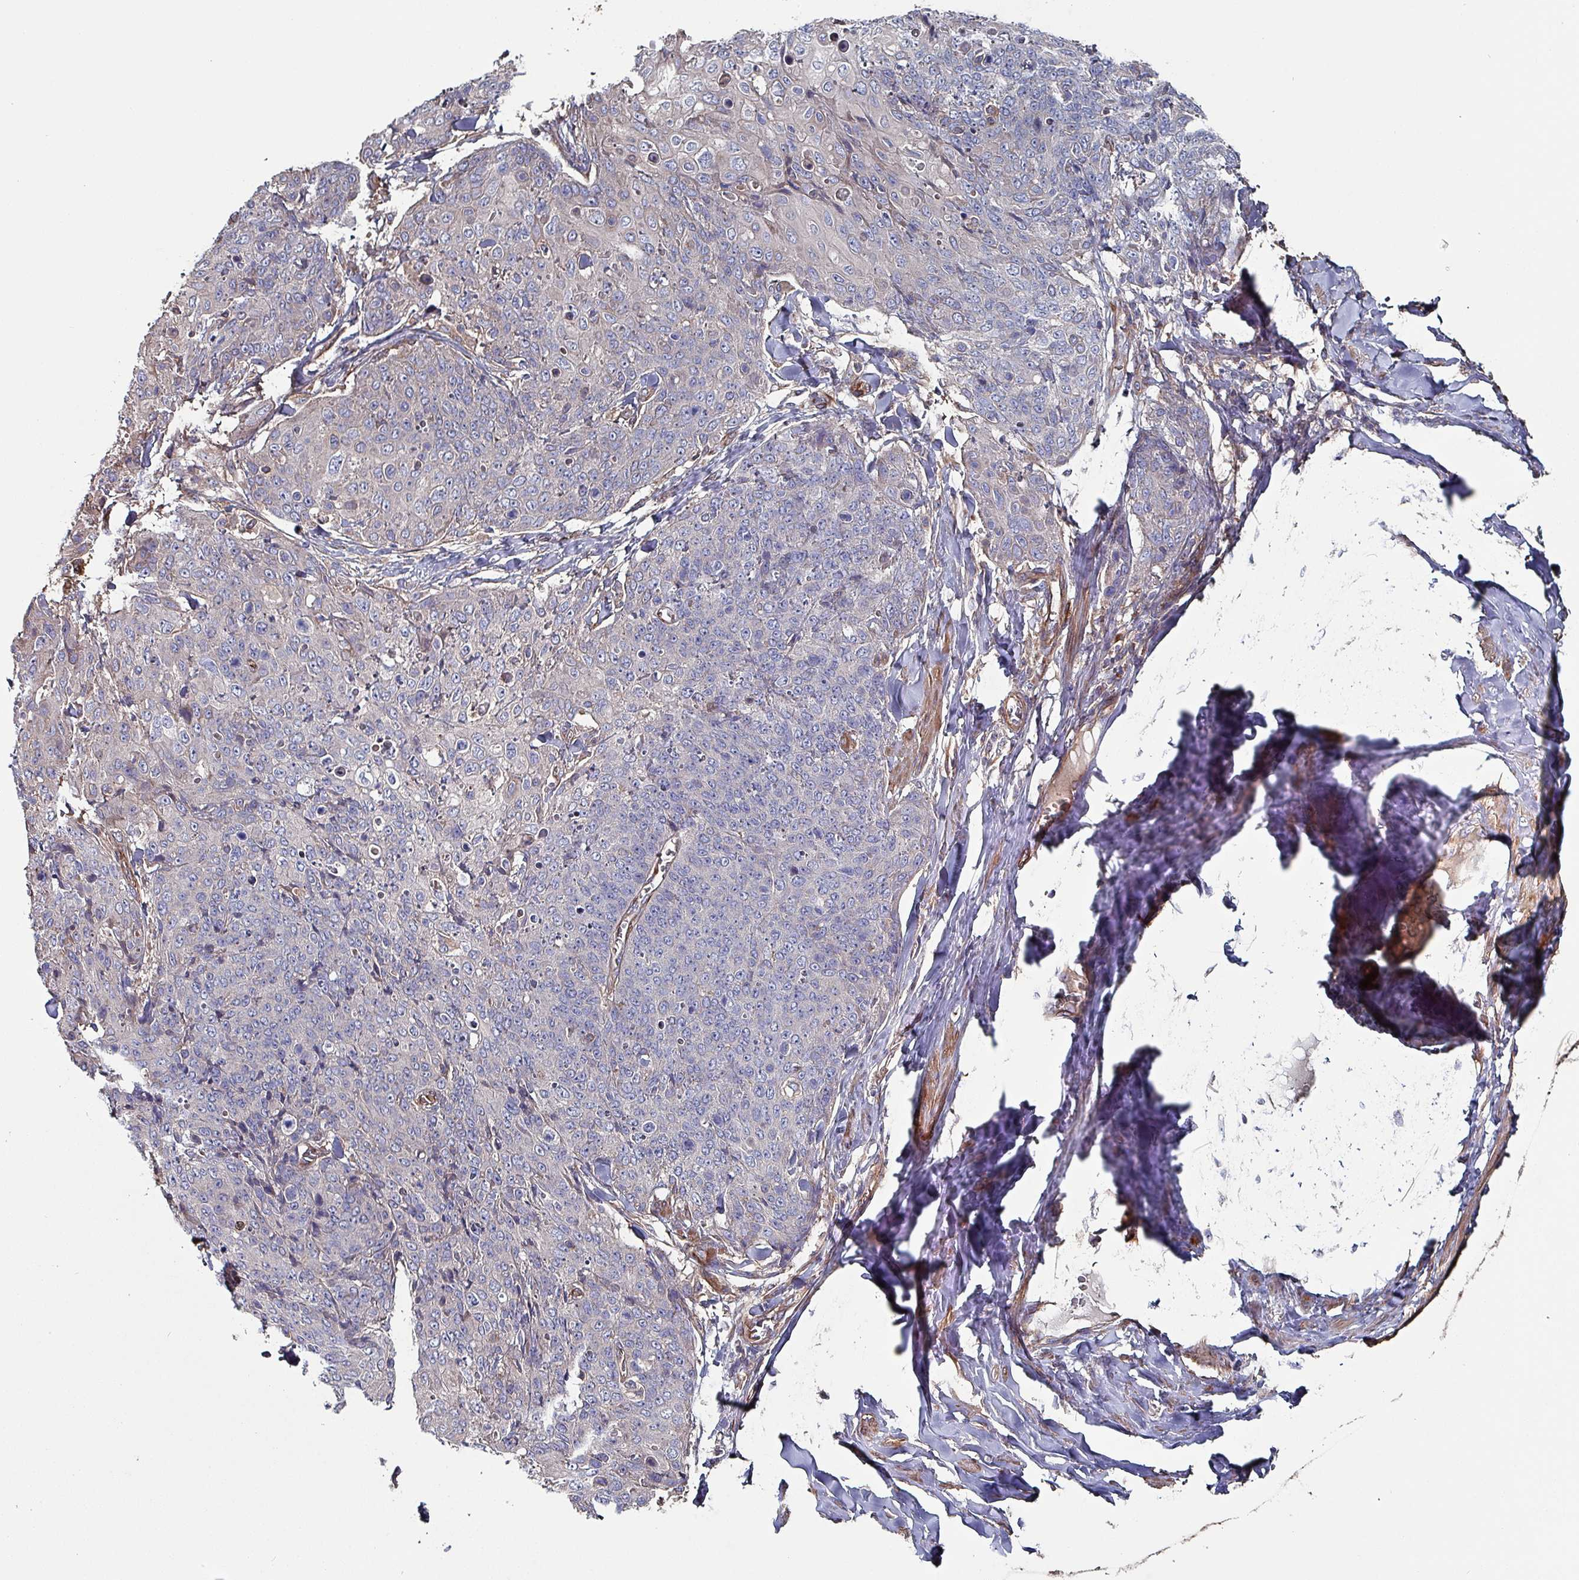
{"staining": {"intensity": "negative", "quantity": "none", "location": "none"}, "tissue": "skin cancer", "cell_type": "Tumor cells", "image_type": "cancer", "snomed": [{"axis": "morphology", "description": "Squamous cell carcinoma, NOS"}, {"axis": "topography", "description": "Skin"}, {"axis": "topography", "description": "Vulva"}], "caption": "A high-resolution image shows immunohistochemistry (IHC) staining of squamous cell carcinoma (skin), which demonstrates no significant positivity in tumor cells.", "gene": "ANO10", "patient": {"sex": "female", "age": 85}}